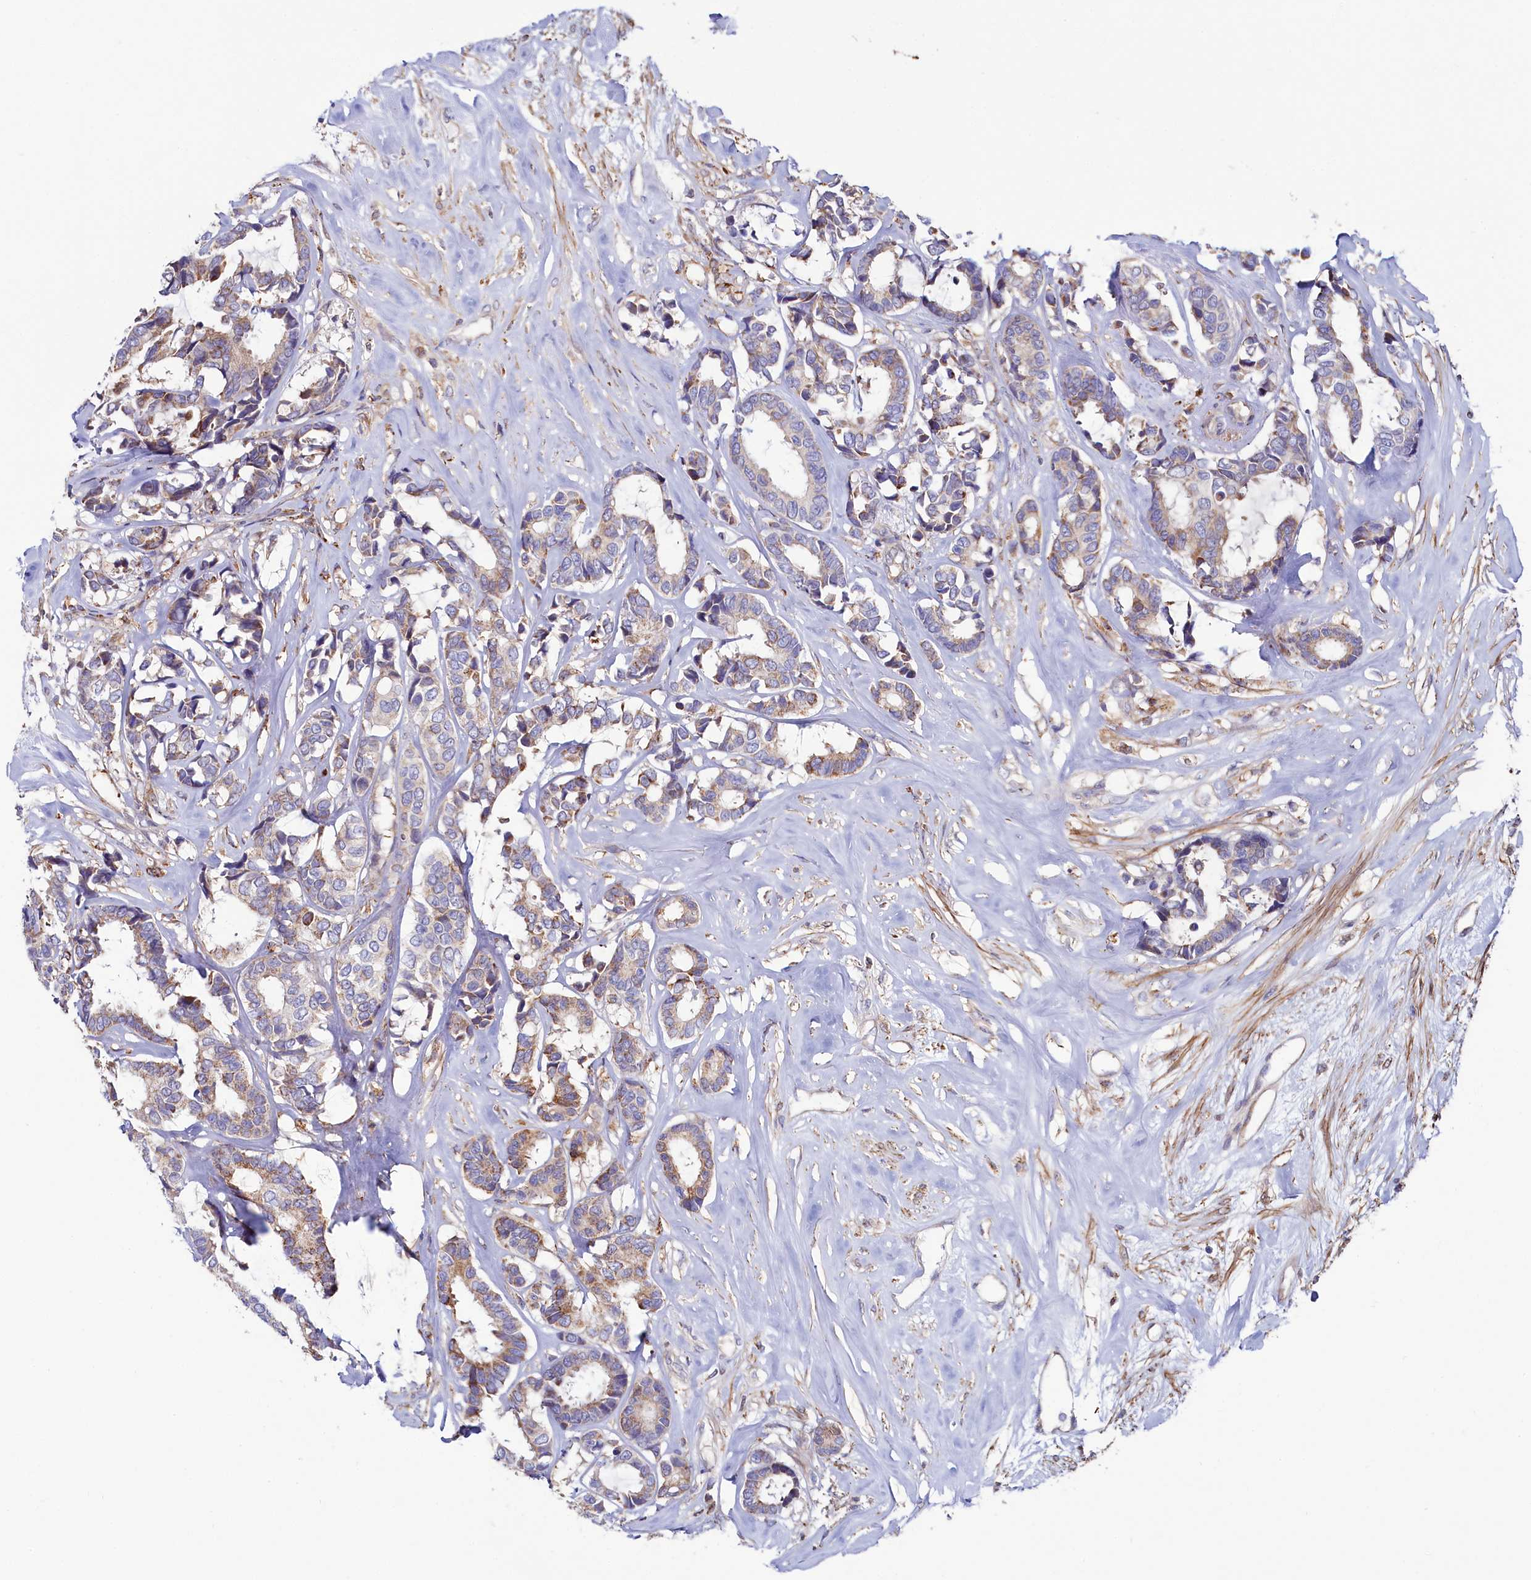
{"staining": {"intensity": "moderate", "quantity": "<25%", "location": "cytoplasmic/membranous"}, "tissue": "breast cancer", "cell_type": "Tumor cells", "image_type": "cancer", "snomed": [{"axis": "morphology", "description": "Duct carcinoma"}, {"axis": "topography", "description": "Breast"}], "caption": "A brown stain shows moderate cytoplasmic/membranous staining of a protein in breast cancer tumor cells. Nuclei are stained in blue.", "gene": "ASTE1", "patient": {"sex": "female", "age": 87}}